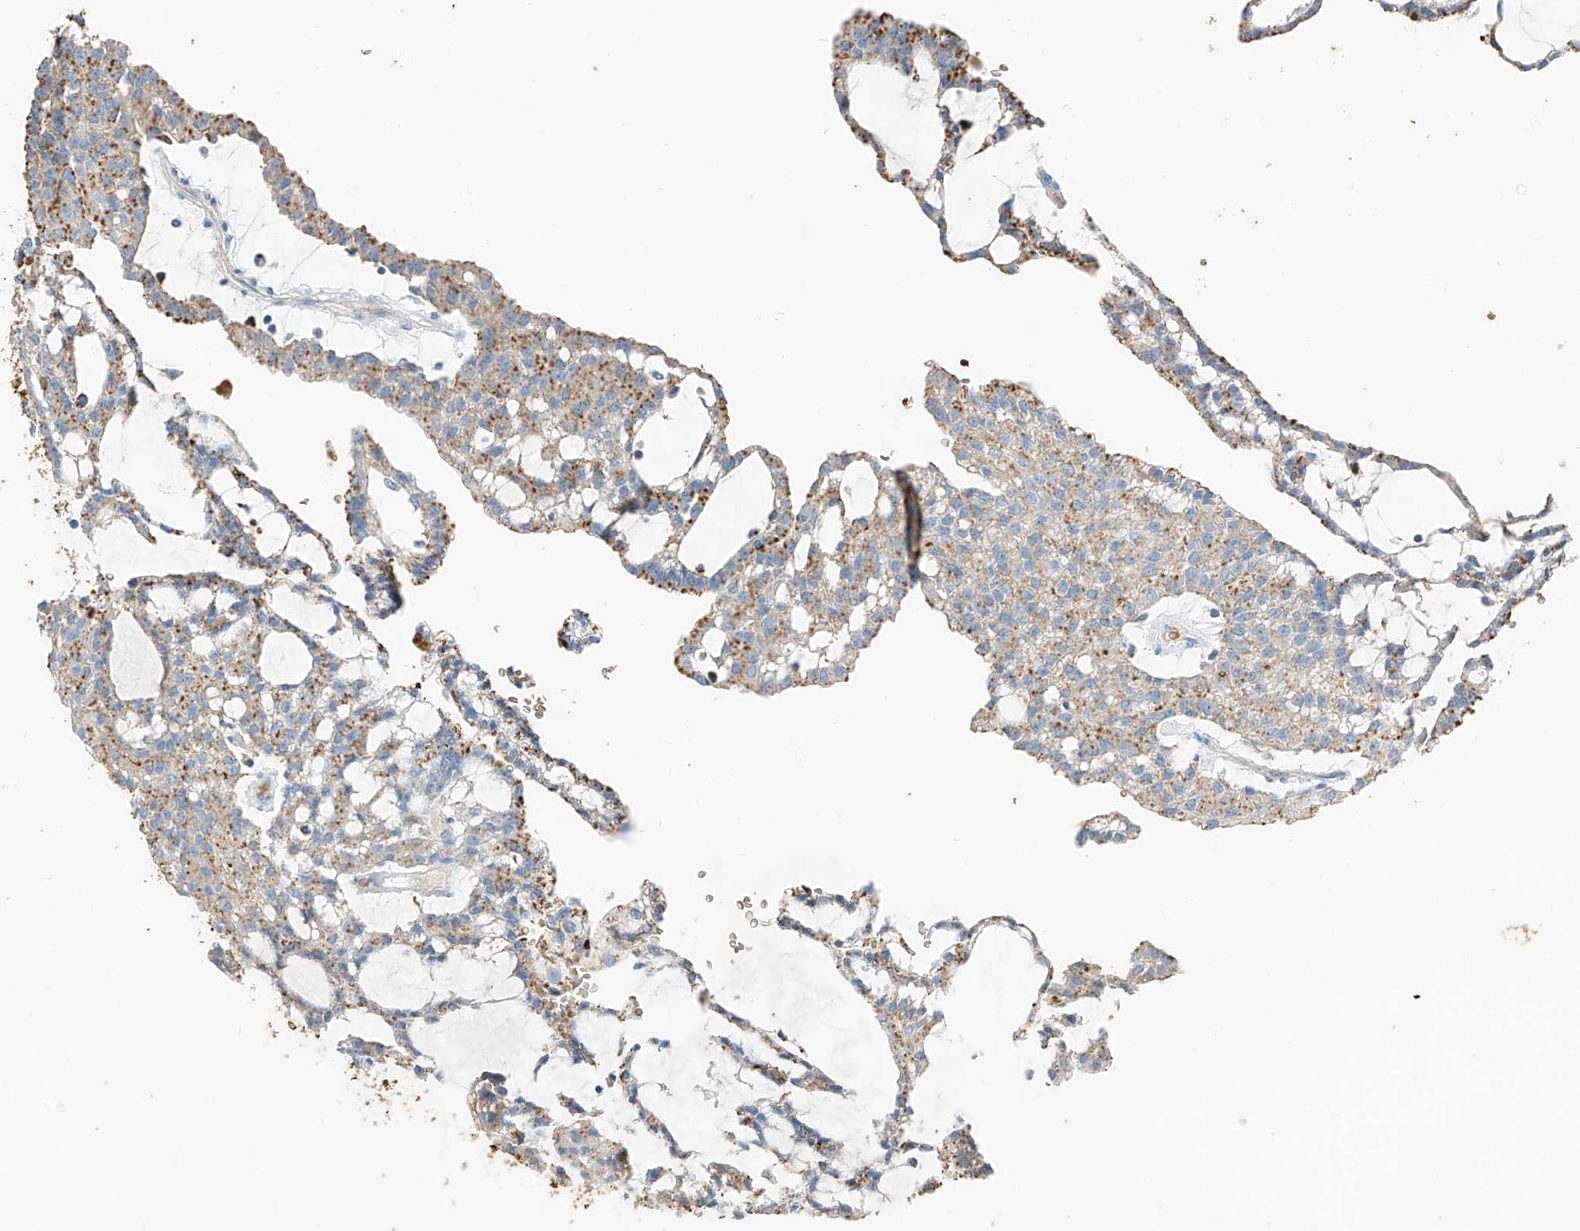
{"staining": {"intensity": "moderate", "quantity": "25%-75%", "location": "cytoplasmic/membranous"}, "tissue": "renal cancer", "cell_type": "Tumor cells", "image_type": "cancer", "snomed": [{"axis": "morphology", "description": "Adenocarcinoma, NOS"}, {"axis": "topography", "description": "Kidney"}], "caption": "DAB immunohistochemical staining of human renal cancer shows moderate cytoplasmic/membranous protein positivity in about 25%-75% of tumor cells. Using DAB (brown) and hematoxylin (blue) stains, captured at high magnification using brightfield microscopy.", "gene": "PRSS23", "patient": {"sex": "male", "age": 63}}